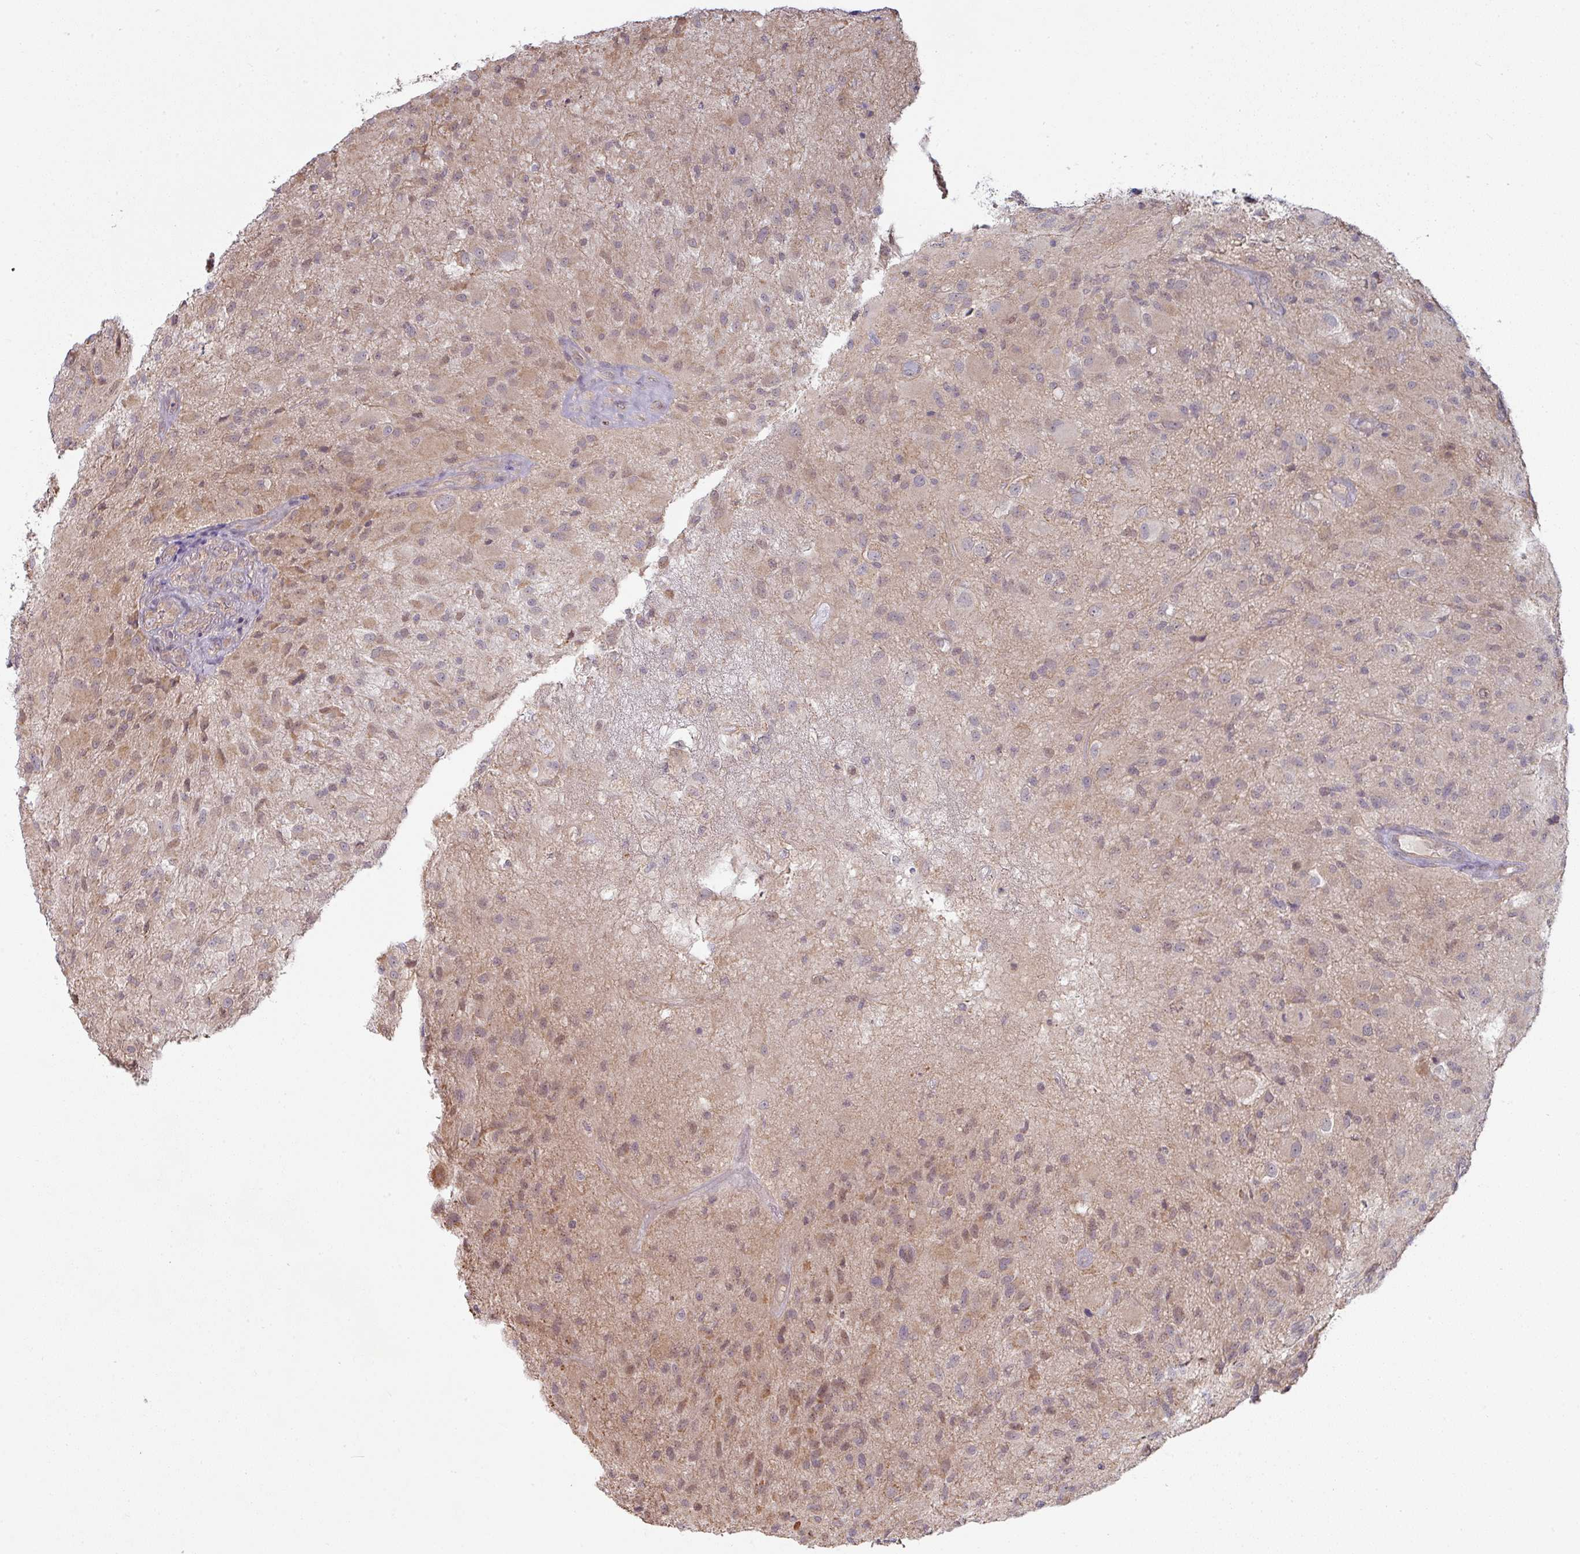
{"staining": {"intensity": "weak", "quantity": "25%-75%", "location": "cytoplasmic/membranous,nuclear"}, "tissue": "glioma", "cell_type": "Tumor cells", "image_type": "cancer", "snomed": [{"axis": "morphology", "description": "Glioma, malignant, High grade"}, {"axis": "topography", "description": "Brain"}], "caption": "Human glioma stained with a brown dye shows weak cytoplasmic/membranous and nuclear positive expression in approximately 25%-75% of tumor cells.", "gene": "PLEKHJ1", "patient": {"sex": "female", "age": 67}}